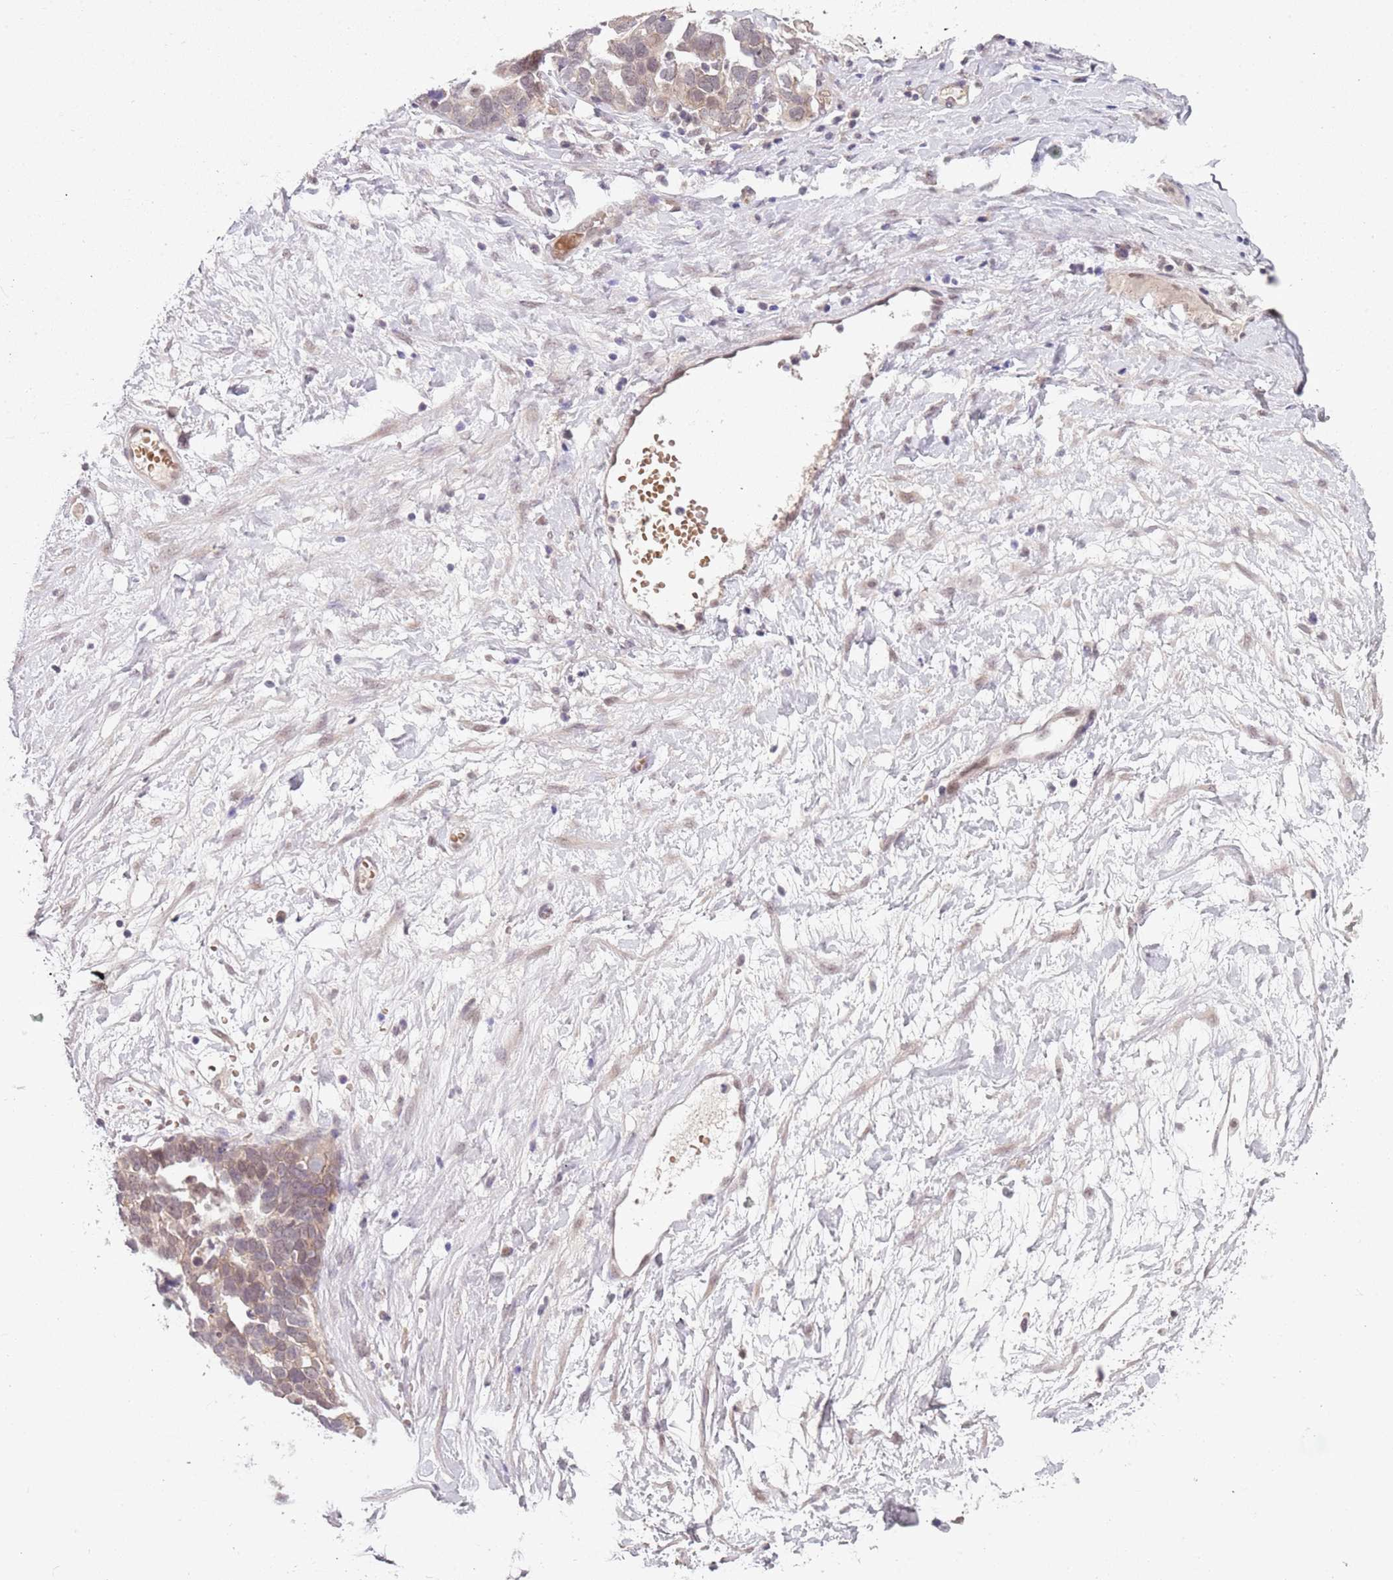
{"staining": {"intensity": "weak", "quantity": "25%-75%", "location": "cytoplasmic/membranous"}, "tissue": "ovarian cancer", "cell_type": "Tumor cells", "image_type": "cancer", "snomed": [{"axis": "morphology", "description": "Cystadenocarcinoma, serous, NOS"}, {"axis": "topography", "description": "Ovary"}], "caption": "Immunohistochemistry (DAB (3,3'-diaminobenzidine)) staining of ovarian cancer (serous cystadenocarcinoma) displays weak cytoplasmic/membranous protein positivity in approximately 25%-75% of tumor cells.", "gene": "TM2D1", "patient": {"sex": "female", "age": 54}}